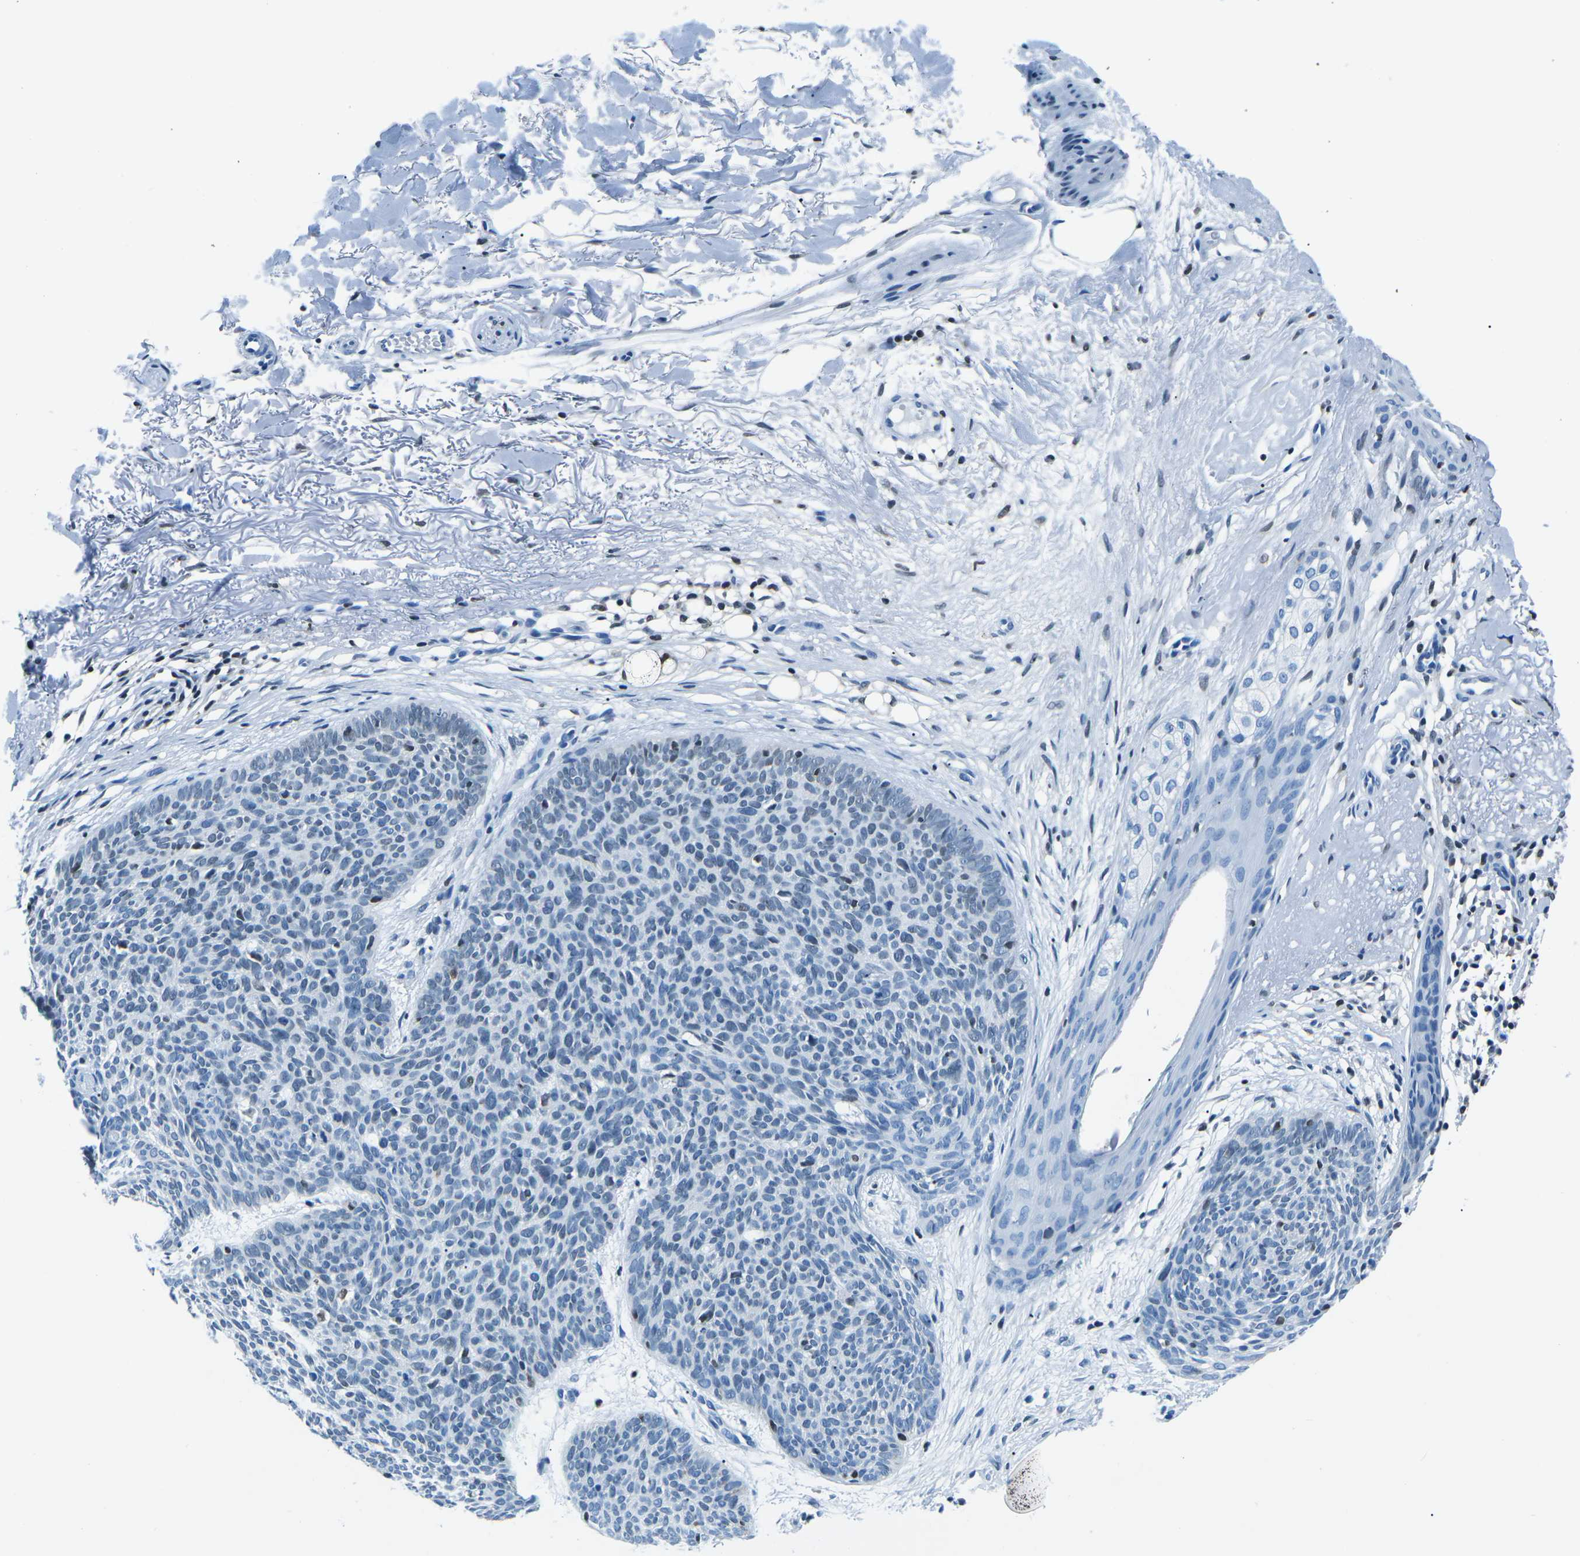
{"staining": {"intensity": "negative", "quantity": "none", "location": "none"}, "tissue": "skin cancer", "cell_type": "Tumor cells", "image_type": "cancer", "snomed": [{"axis": "morphology", "description": "Normal tissue, NOS"}, {"axis": "morphology", "description": "Basal cell carcinoma"}, {"axis": "topography", "description": "Skin"}], "caption": "There is no significant expression in tumor cells of basal cell carcinoma (skin). Brightfield microscopy of immunohistochemistry stained with DAB (3,3'-diaminobenzidine) (brown) and hematoxylin (blue), captured at high magnification.", "gene": "CELF2", "patient": {"sex": "female", "age": 70}}